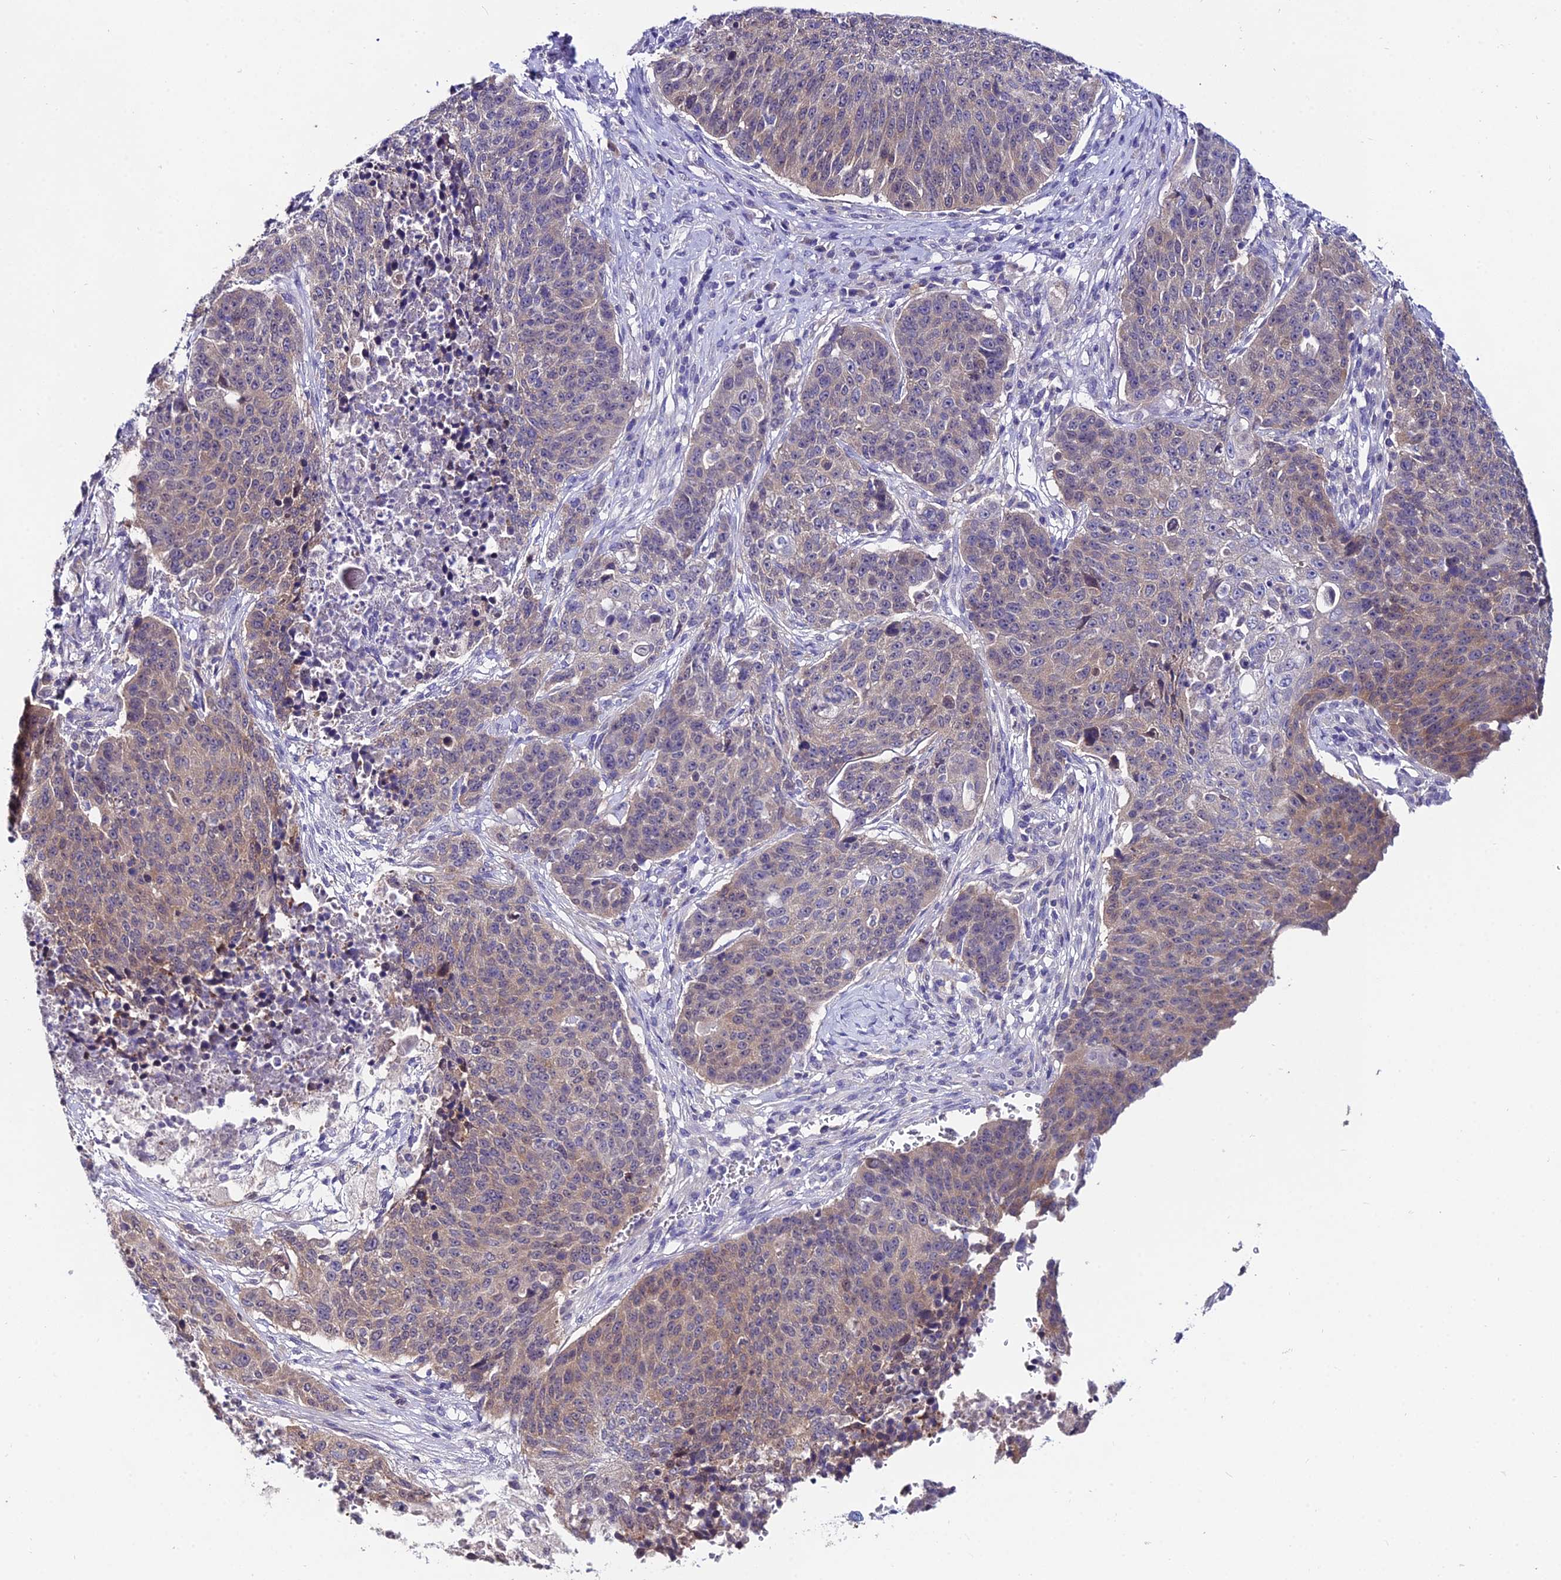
{"staining": {"intensity": "weak", "quantity": "25%-75%", "location": "cytoplasmic/membranous"}, "tissue": "lung cancer", "cell_type": "Tumor cells", "image_type": "cancer", "snomed": [{"axis": "morphology", "description": "Normal tissue, NOS"}, {"axis": "morphology", "description": "Squamous cell carcinoma, NOS"}, {"axis": "topography", "description": "Lymph node"}, {"axis": "topography", "description": "Lung"}], "caption": "Human squamous cell carcinoma (lung) stained with a protein marker exhibits weak staining in tumor cells.", "gene": "LGALS7", "patient": {"sex": "male", "age": 66}}